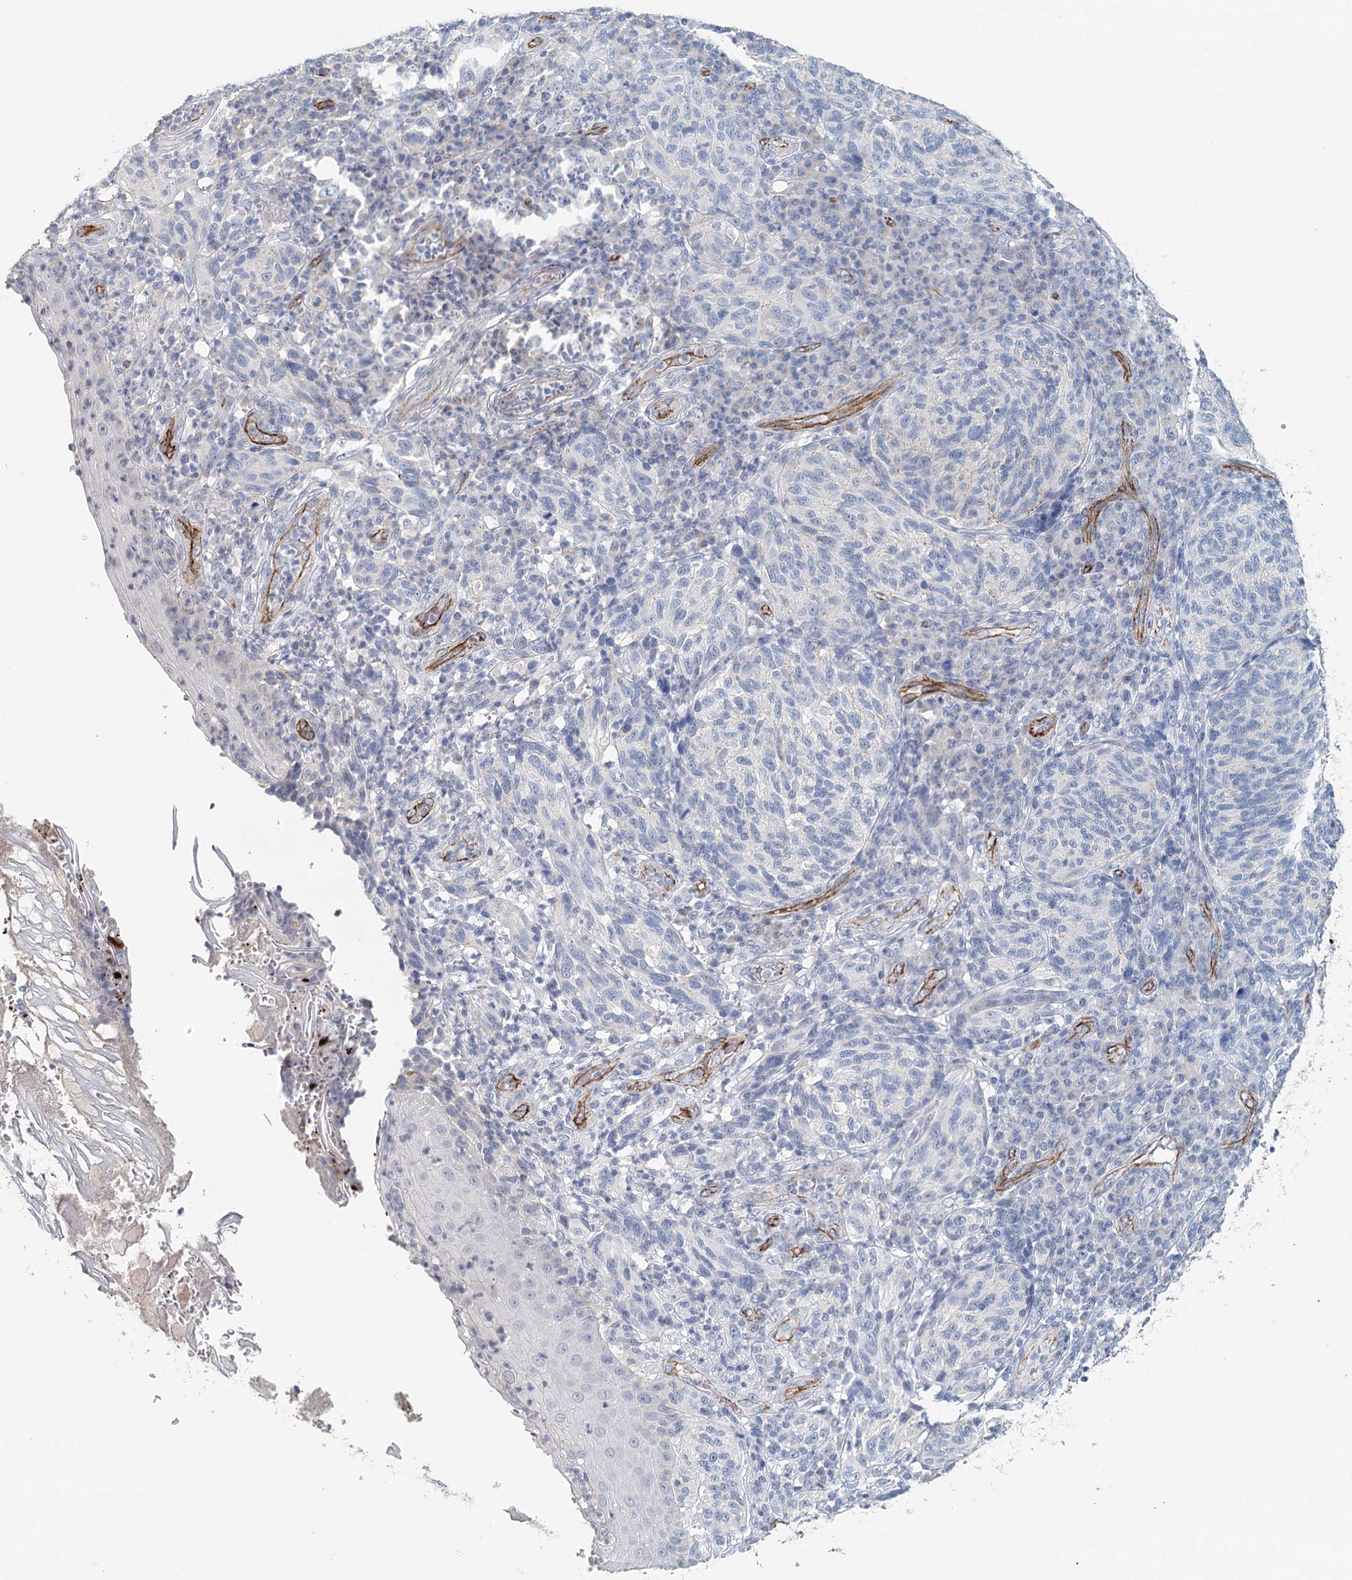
{"staining": {"intensity": "negative", "quantity": "none", "location": "none"}, "tissue": "melanoma", "cell_type": "Tumor cells", "image_type": "cancer", "snomed": [{"axis": "morphology", "description": "Malignant melanoma, NOS"}, {"axis": "topography", "description": "Skin"}], "caption": "An immunohistochemistry micrograph of malignant melanoma is shown. There is no staining in tumor cells of malignant melanoma. (Immunohistochemistry, brightfield microscopy, high magnification).", "gene": "SYNPO", "patient": {"sex": "female", "age": 73}}